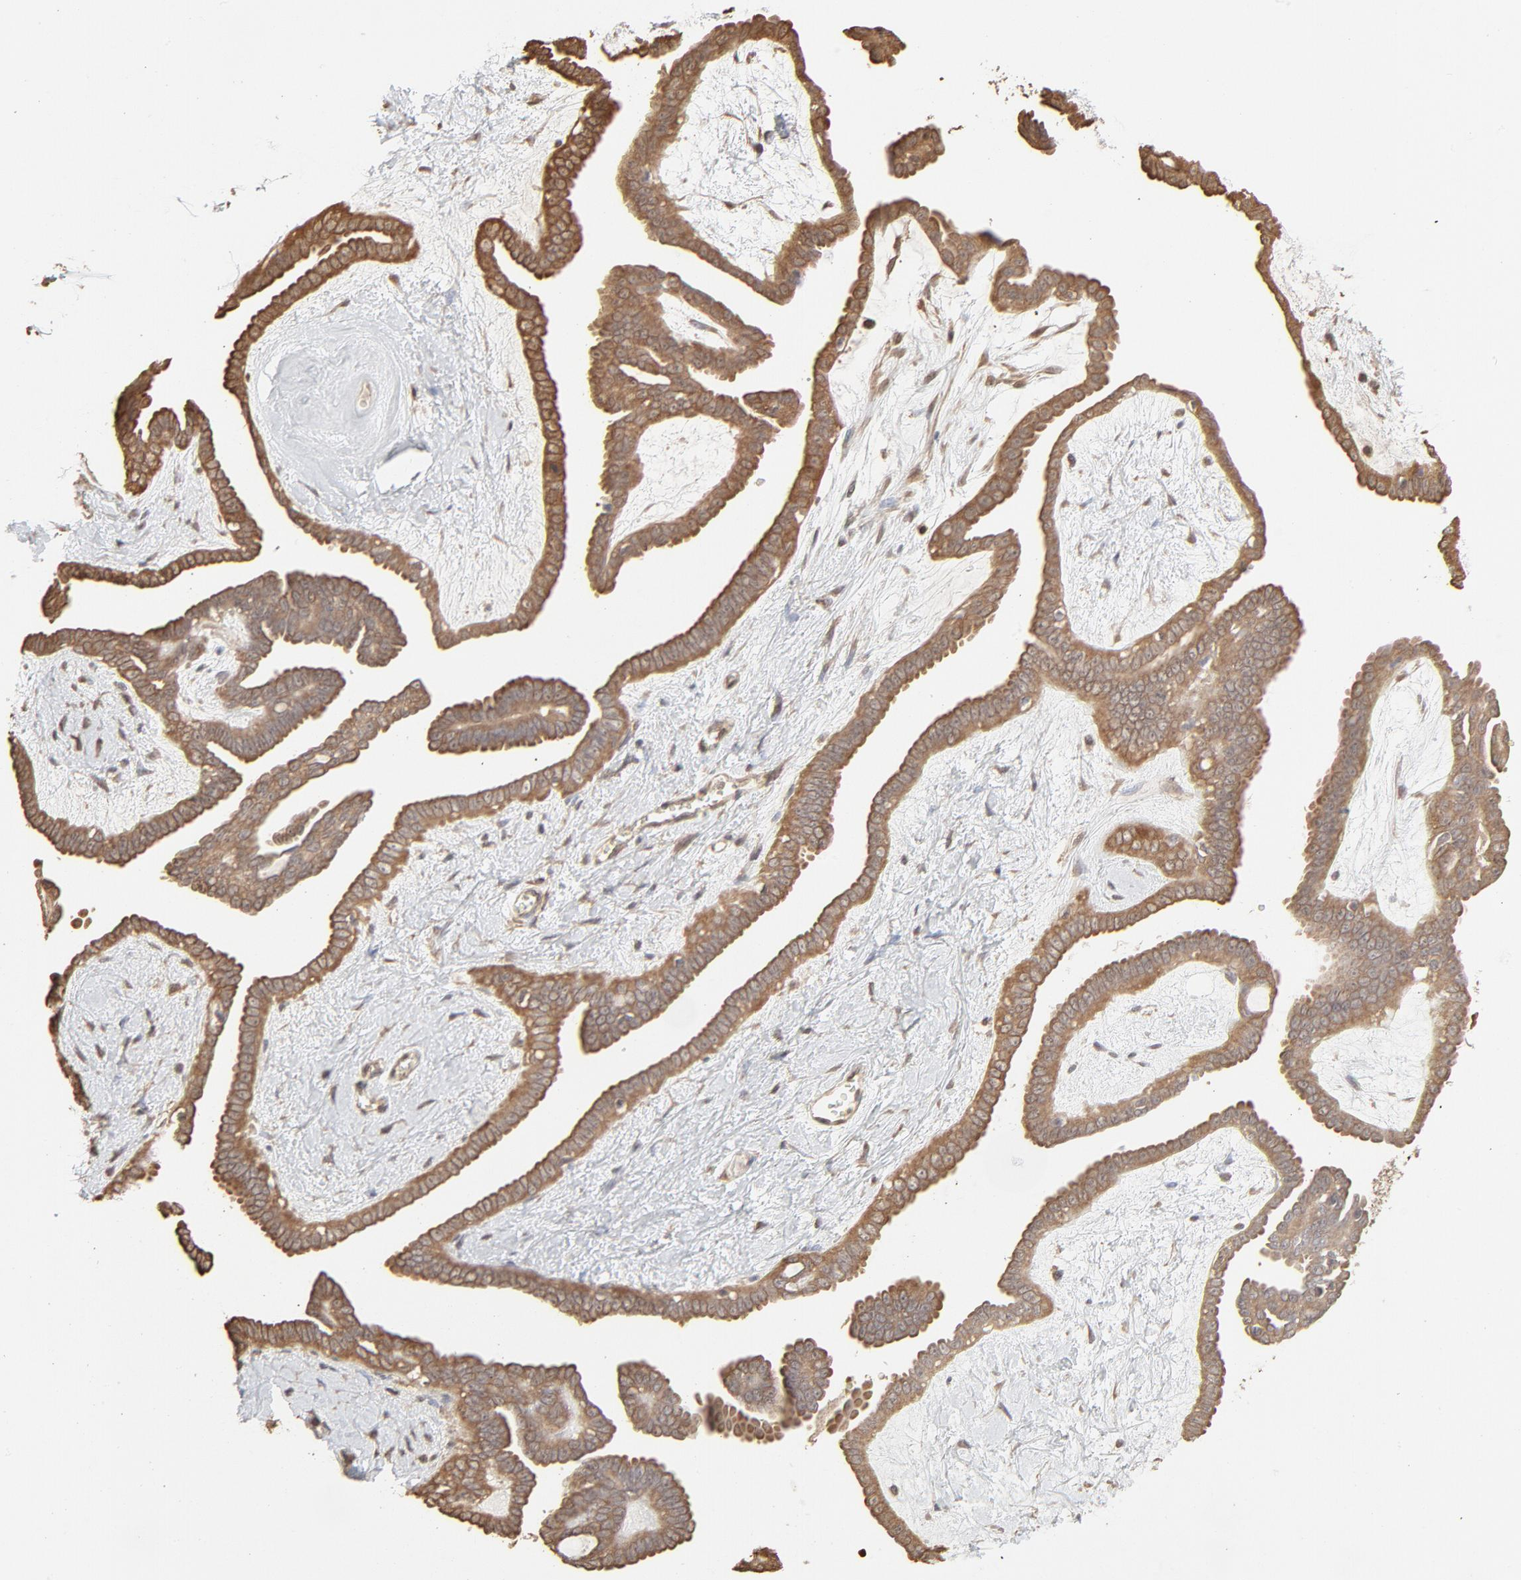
{"staining": {"intensity": "moderate", "quantity": ">75%", "location": "cytoplasmic/membranous"}, "tissue": "ovarian cancer", "cell_type": "Tumor cells", "image_type": "cancer", "snomed": [{"axis": "morphology", "description": "Cystadenocarcinoma, serous, NOS"}, {"axis": "topography", "description": "Ovary"}], "caption": "Brown immunohistochemical staining in human serous cystadenocarcinoma (ovarian) reveals moderate cytoplasmic/membranous positivity in approximately >75% of tumor cells. The staining is performed using DAB (3,3'-diaminobenzidine) brown chromogen to label protein expression. The nuclei are counter-stained blue using hematoxylin.", "gene": "PPP2CA", "patient": {"sex": "female", "age": 71}}